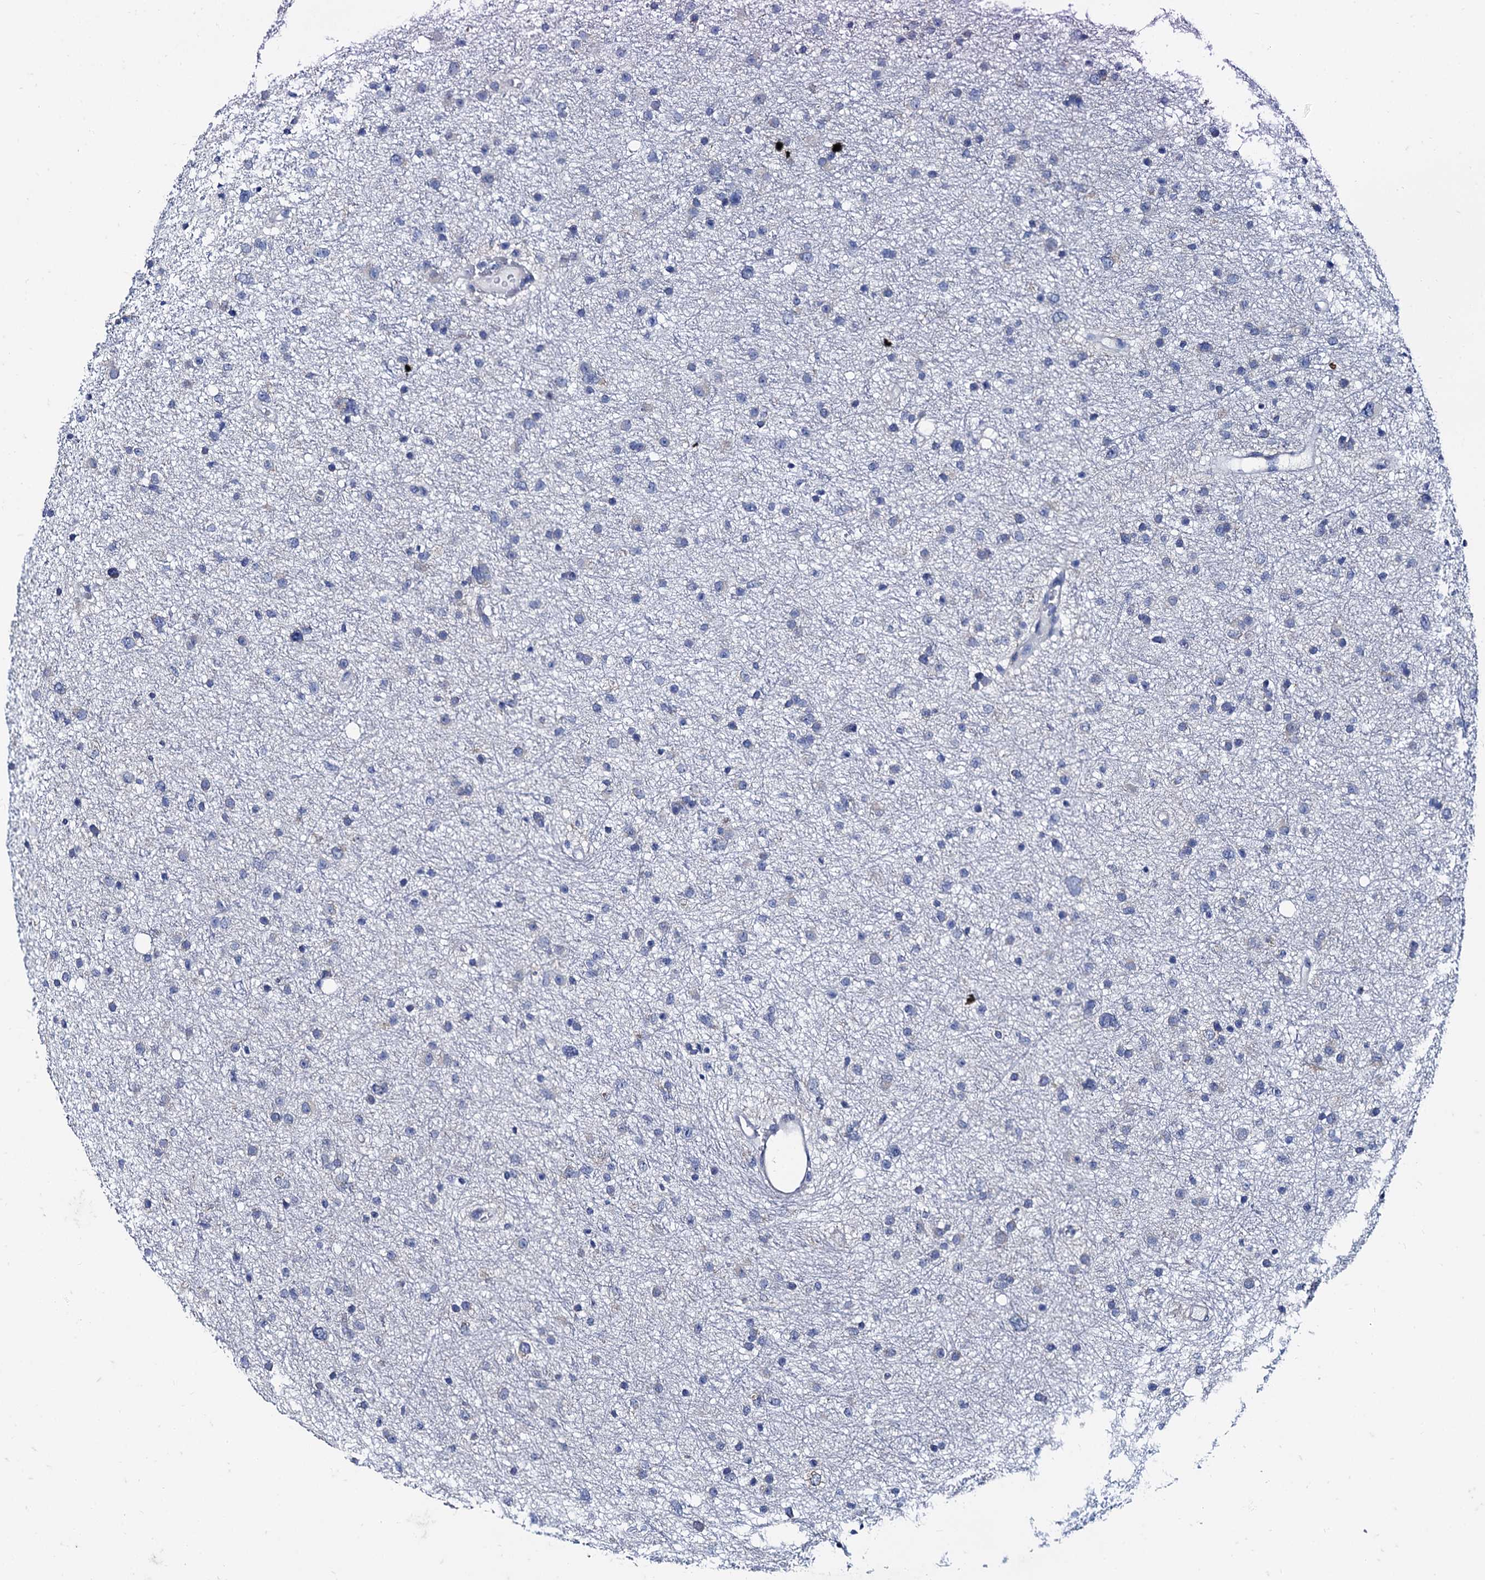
{"staining": {"intensity": "negative", "quantity": "none", "location": "none"}, "tissue": "glioma", "cell_type": "Tumor cells", "image_type": "cancer", "snomed": [{"axis": "morphology", "description": "Glioma, malignant, Low grade"}, {"axis": "topography", "description": "Cerebral cortex"}], "caption": "DAB (3,3'-diaminobenzidine) immunohistochemical staining of glioma reveals no significant positivity in tumor cells.", "gene": "FOXR2", "patient": {"sex": "female", "age": 39}}